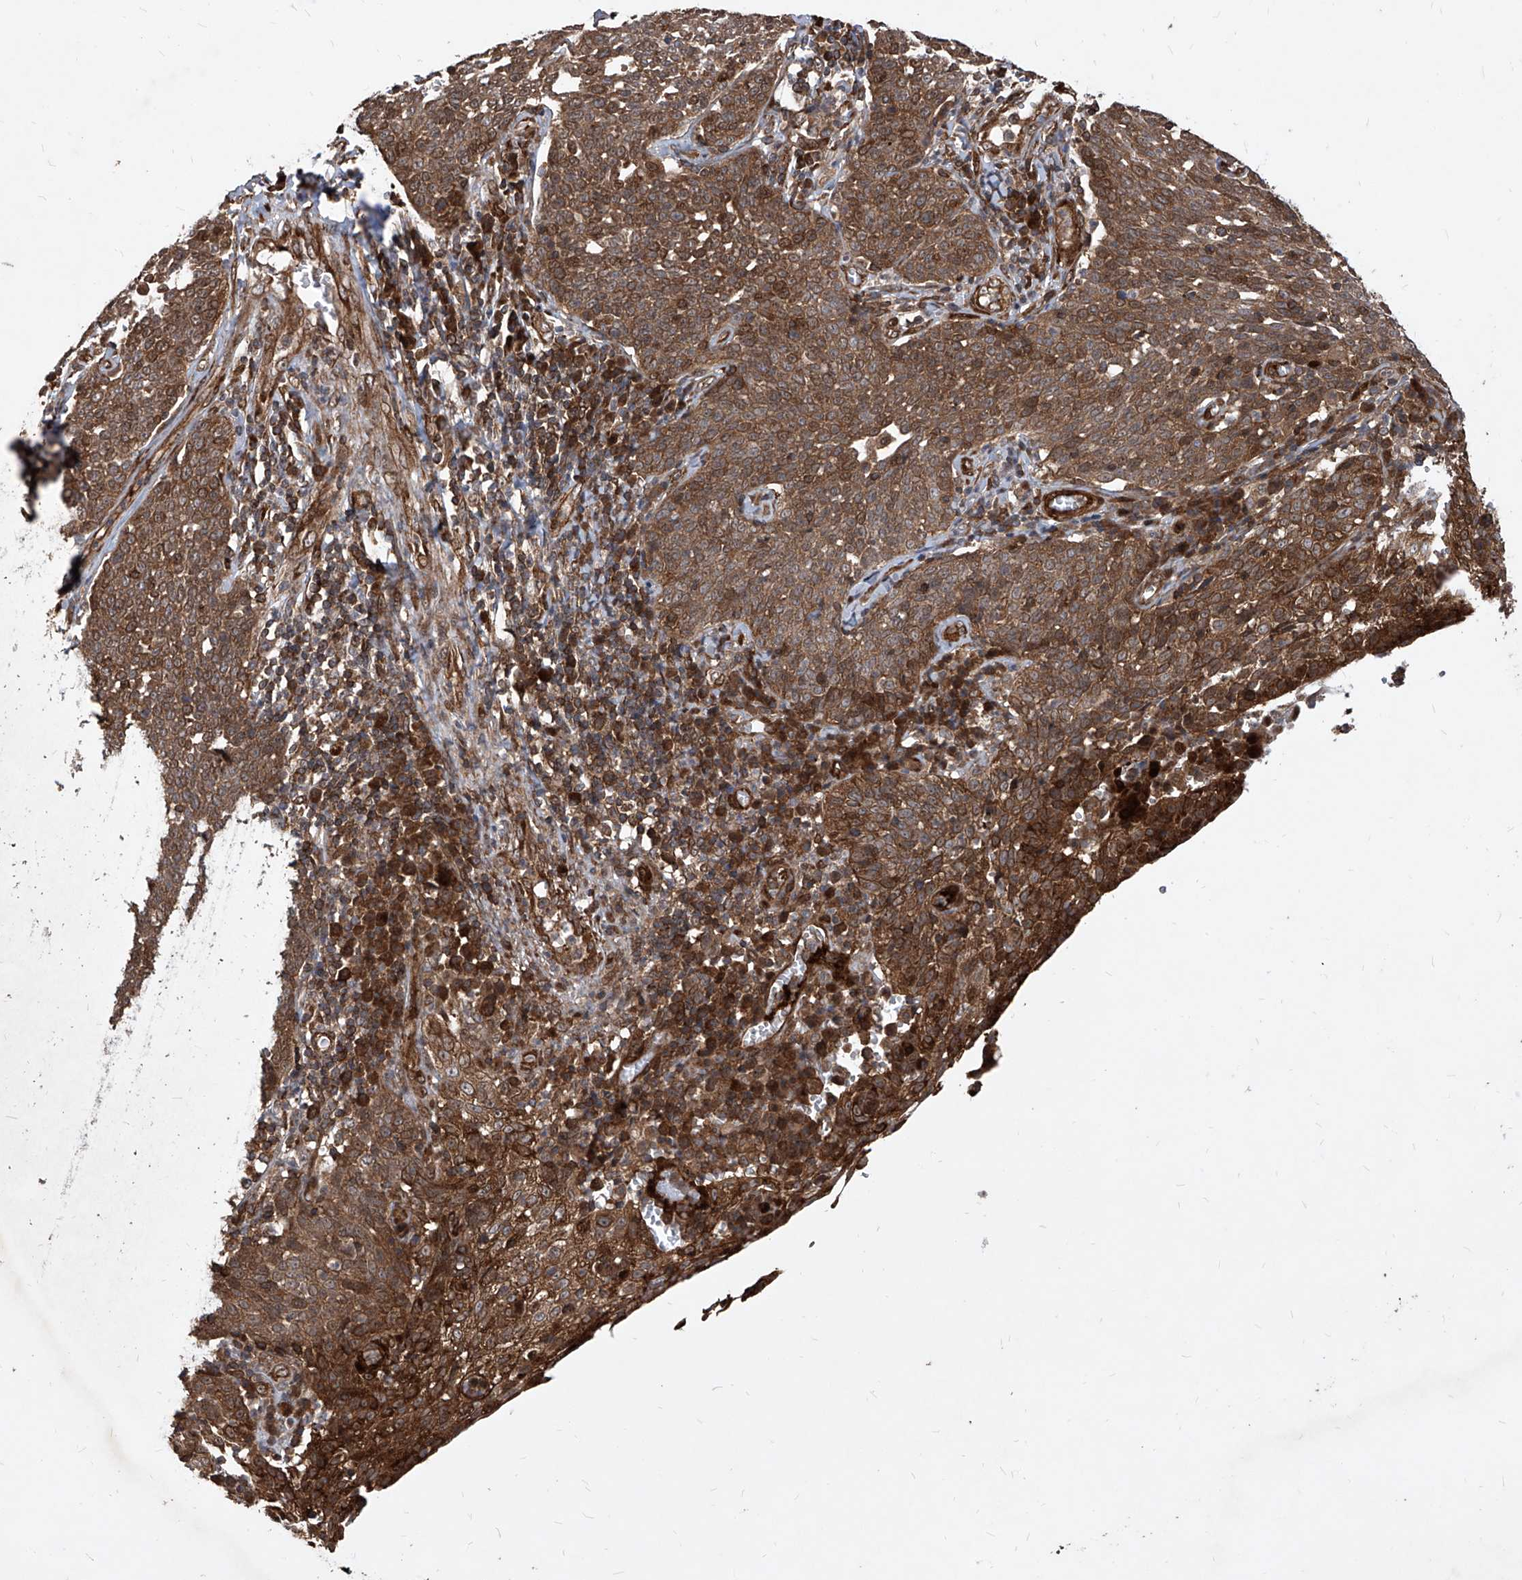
{"staining": {"intensity": "moderate", "quantity": ">75%", "location": "cytoplasmic/membranous,nuclear"}, "tissue": "cervical cancer", "cell_type": "Tumor cells", "image_type": "cancer", "snomed": [{"axis": "morphology", "description": "Squamous cell carcinoma, NOS"}, {"axis": "topography", "description": "Cervix"}], "caption": "Protein expression analysis of human cervical squamous cell carcinoma reveals moderate cytoplasmic/membranous and nuclear expression in about >75% of tumor cells. Using DAB (brown) and hematoxylin (blue) stains, captured at high magnification using brightfield microscopy.", "gene": "MAGED2", "patient": {"sex": "female", "age": 34}}